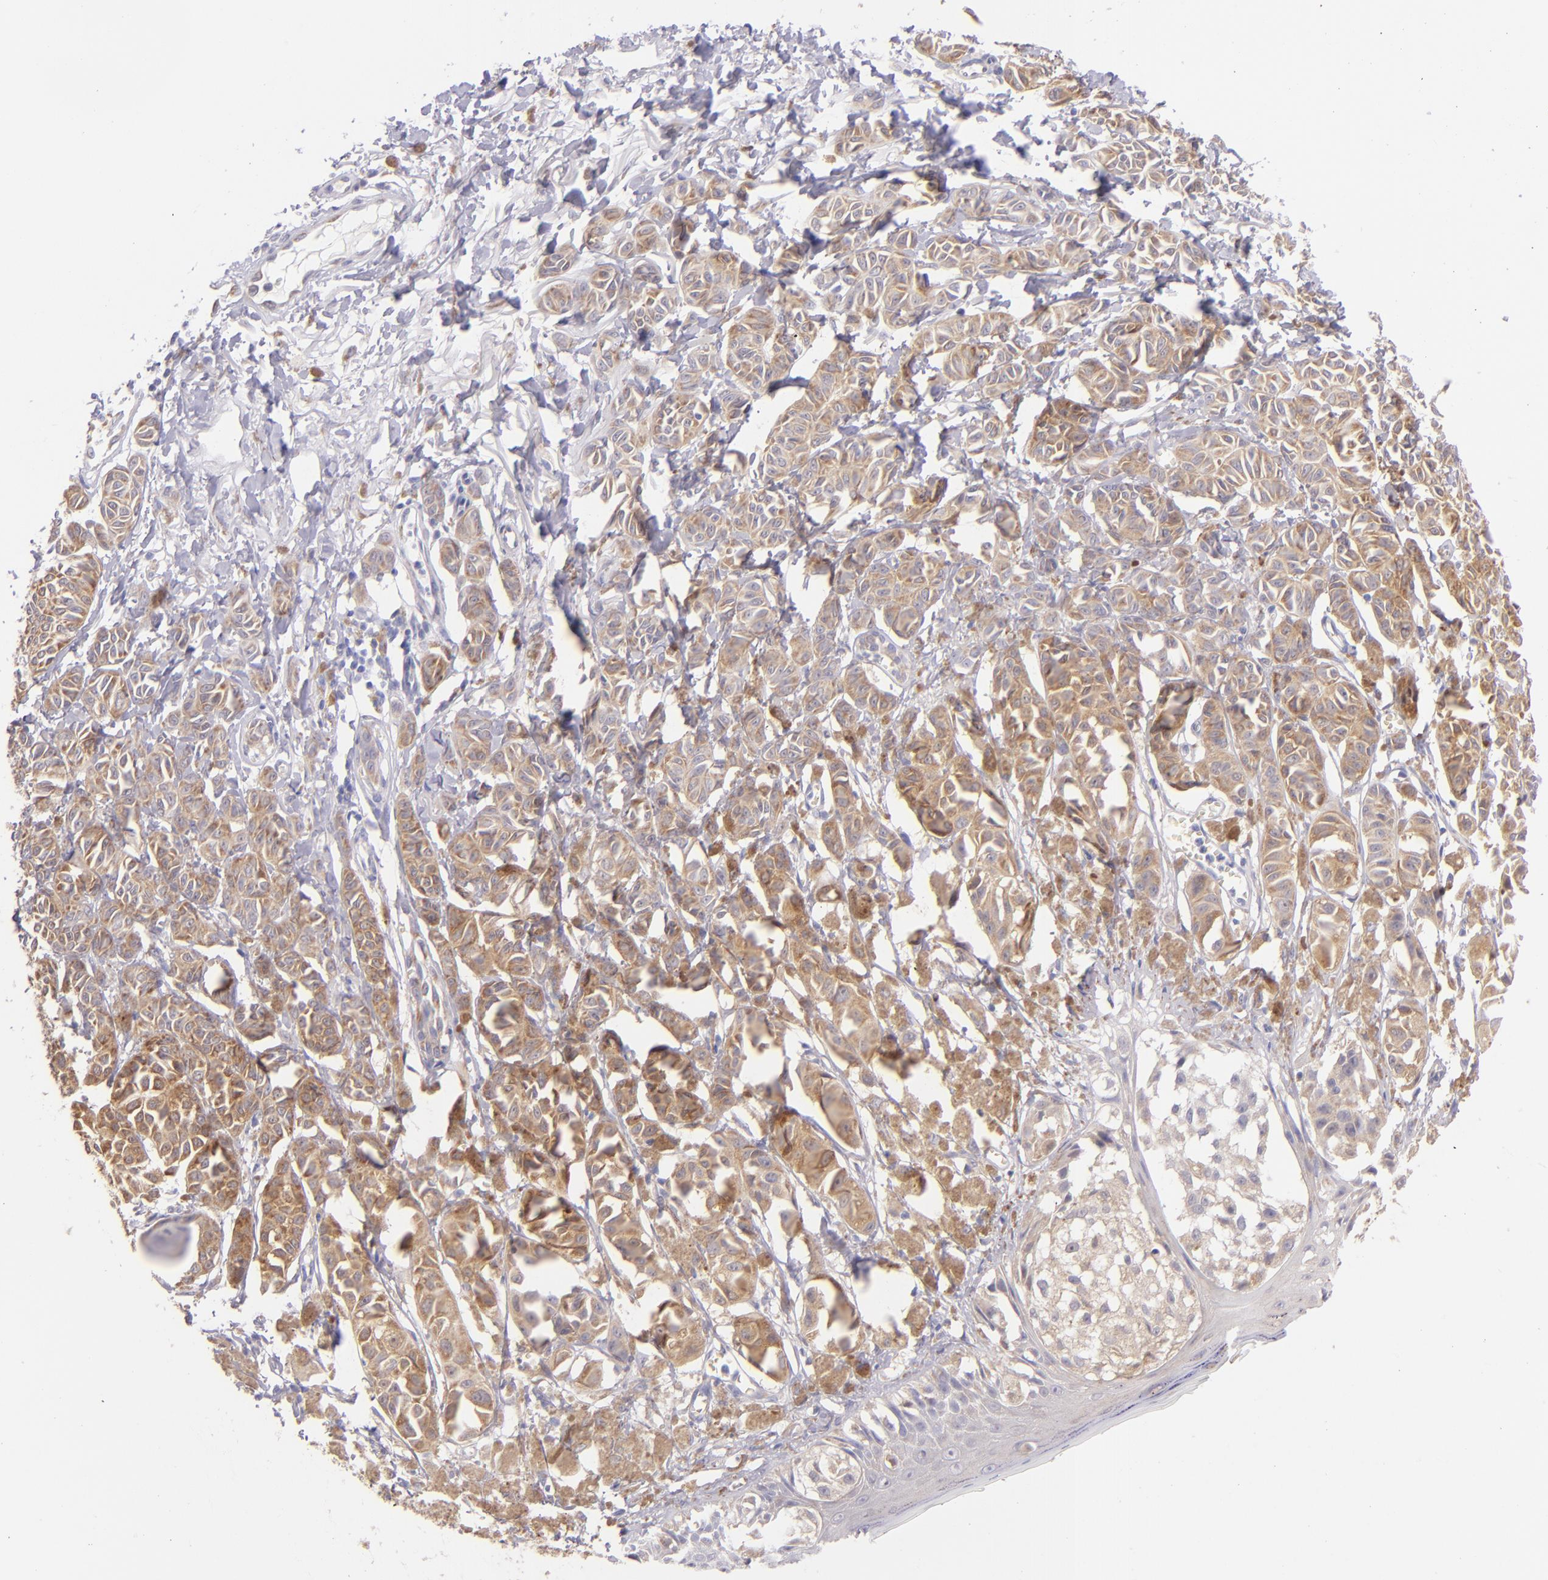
{"staining": {"intensity": "weak", "quantity": ">75%", "location": "cytoplasmic/membranous"}, "tissue": "melanoma", "cell_type": "Tumor cells", "image_type": "cancer", "snomed": [{"axis": "morphology", "description": "Malignant melanoma, NOS"}, {"axis": "topography", "description": "Skin"}], "caption": "Human melanoma stained with a brown dye demonstrates weak cytoplasmic/membranous positive staining in about >75% of tumor cells.", "gene": "SH2D4A", "patient": {"sex": "male", "age": 76}}